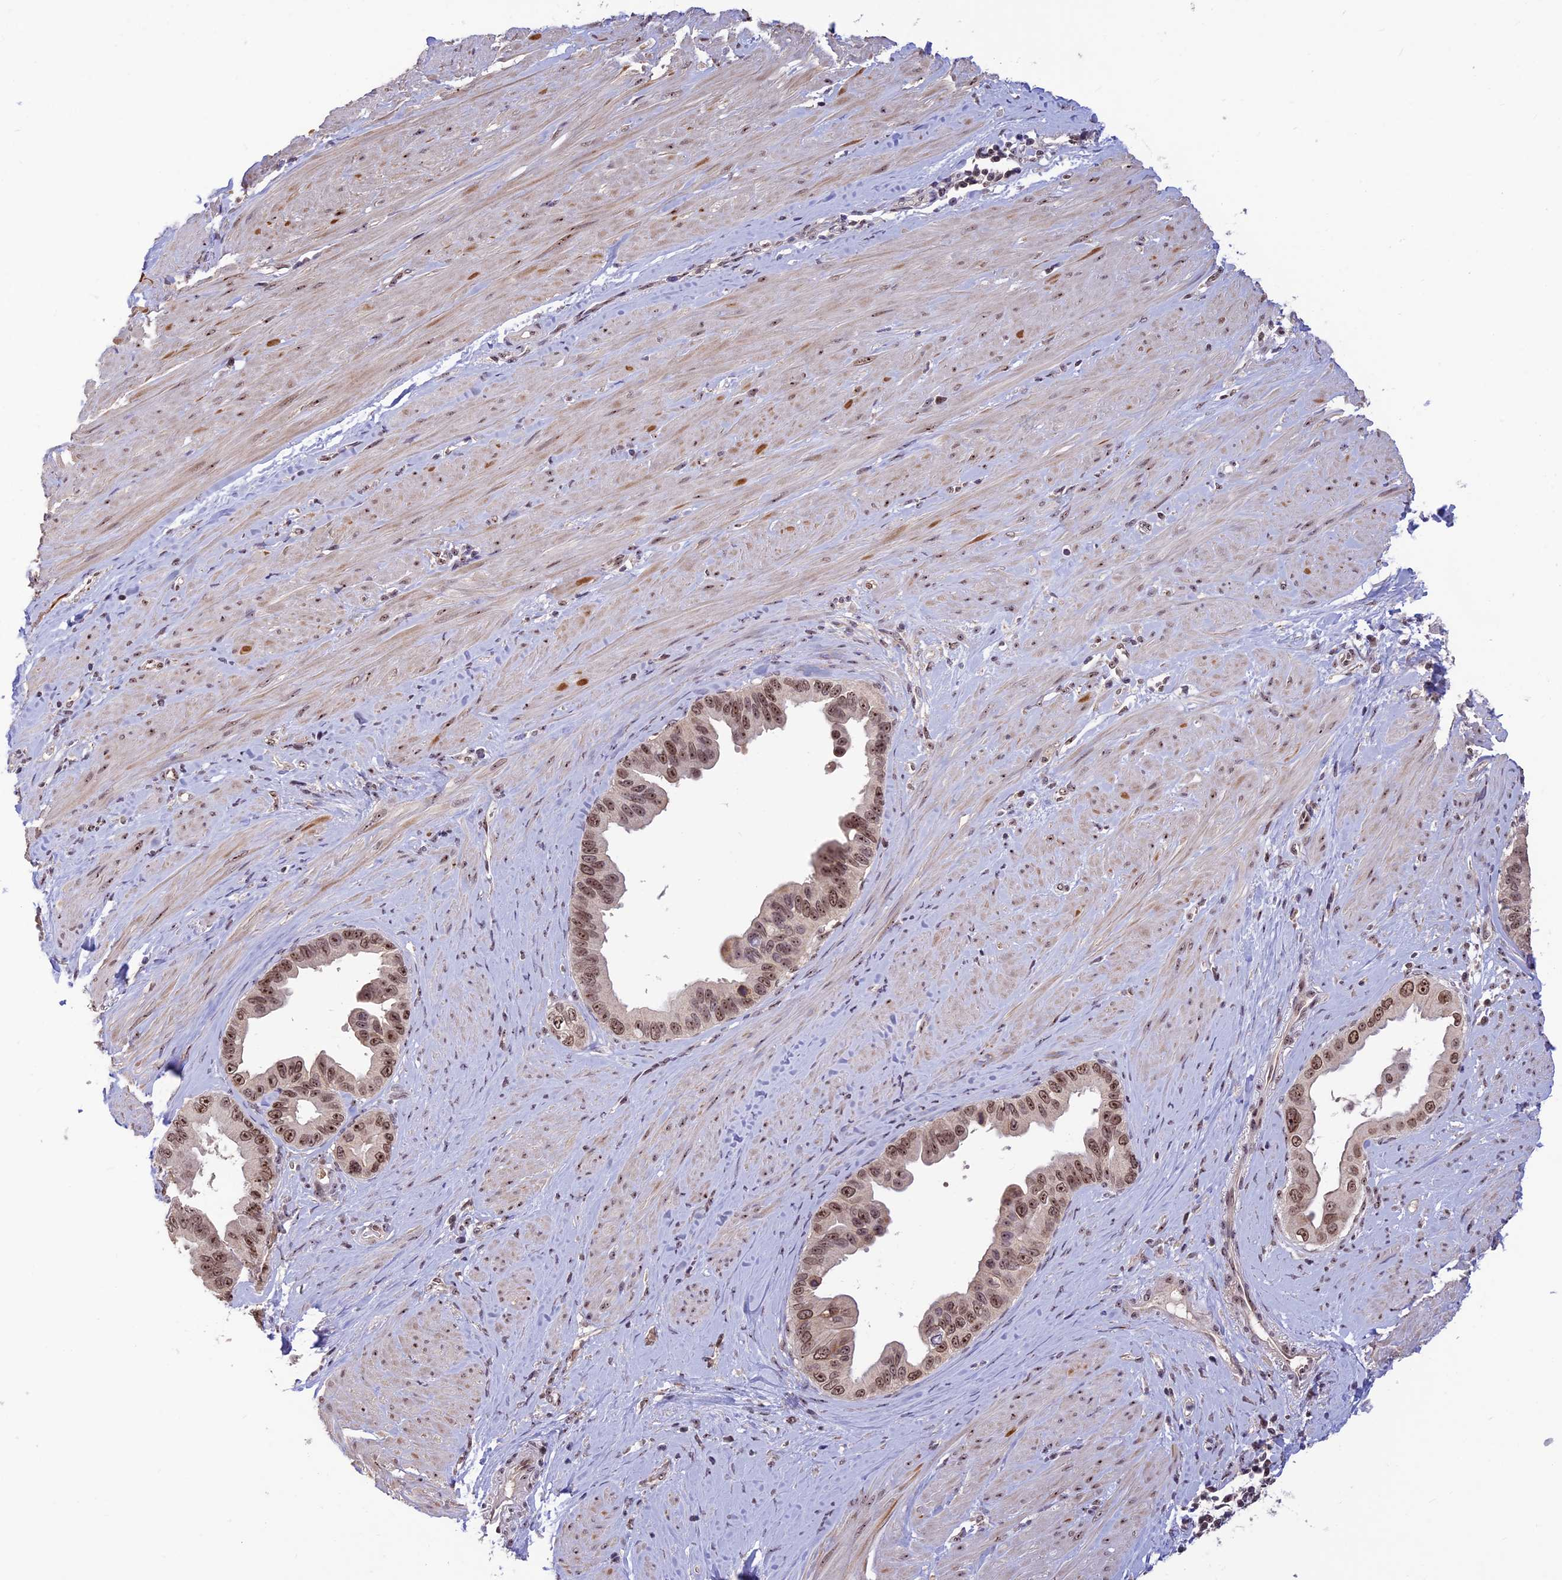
{"staining": {"intensity": "moderate", "quantity": ">75%", "location": "nuclear"}, "tissue": "pancreatic cancer", "cell_type": "Tumor cells", "image_type": "cancer", "snomed": [{"axis": "morphology", "description": "Adenocarcinoma, NOS"}, {"axis": "topography", "description": "Pancreas"}], "caption": "Immunohistochemical staining of pancreatic cancer (adenocarcinoma) exhibits moderate nuclear protein staining in approximately >75% of tumor cells. The protein is stained brown, and the nuclei are stained in blue (DAB (3,3'-diaminobenzidine) IHC with brightfield microscopy, high magnification).", "gene": "POLR1G", "patient": {"sex": "female", "age": 56}}